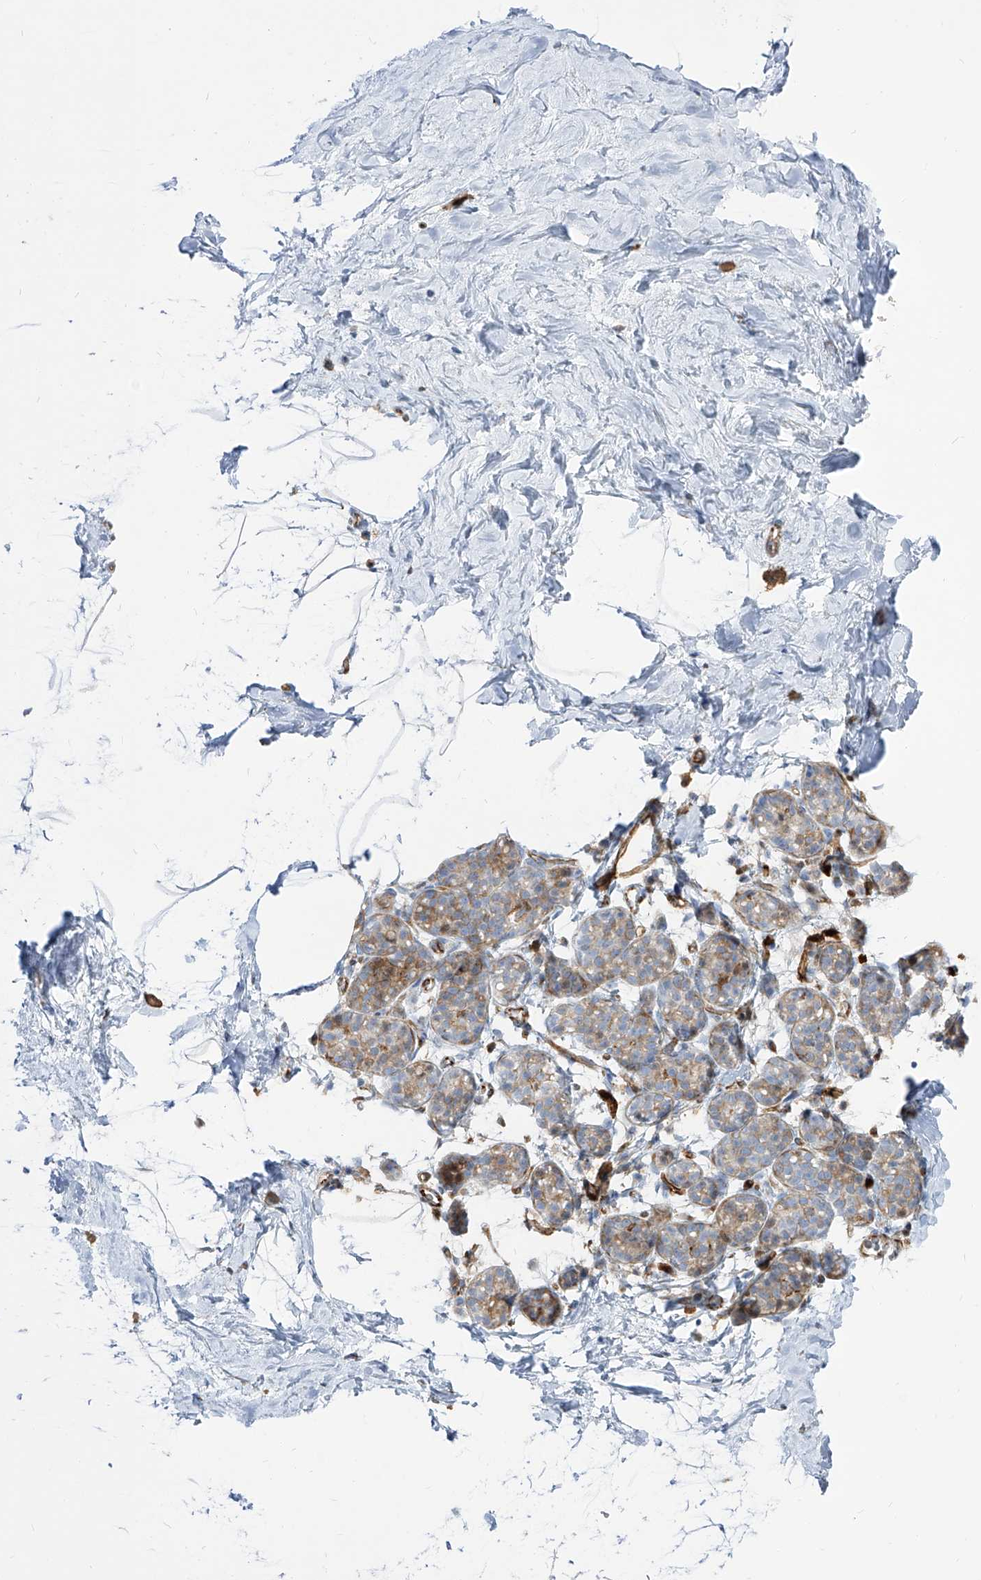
{"staining": {"intensity": "negative", "quantity": "none", "location": "none"}, "tissue": "breast", "cell_type": "Adipocytes", "image_type": "normal", "snomed": [{"axis": "morphology", "description": "Normal tissue, NOS"}, {"axis": "topography", "description": "Breast"}], "caption": "IHC of benign human breast demonstrates no positivity in adipocytes. (Stains: DAB IHC with hematoxylin counter stain, Microscopy: brightfield microscopy at high magnification).", "gene": "KYNU", "patient": {"sex": "female", "age": 62}}